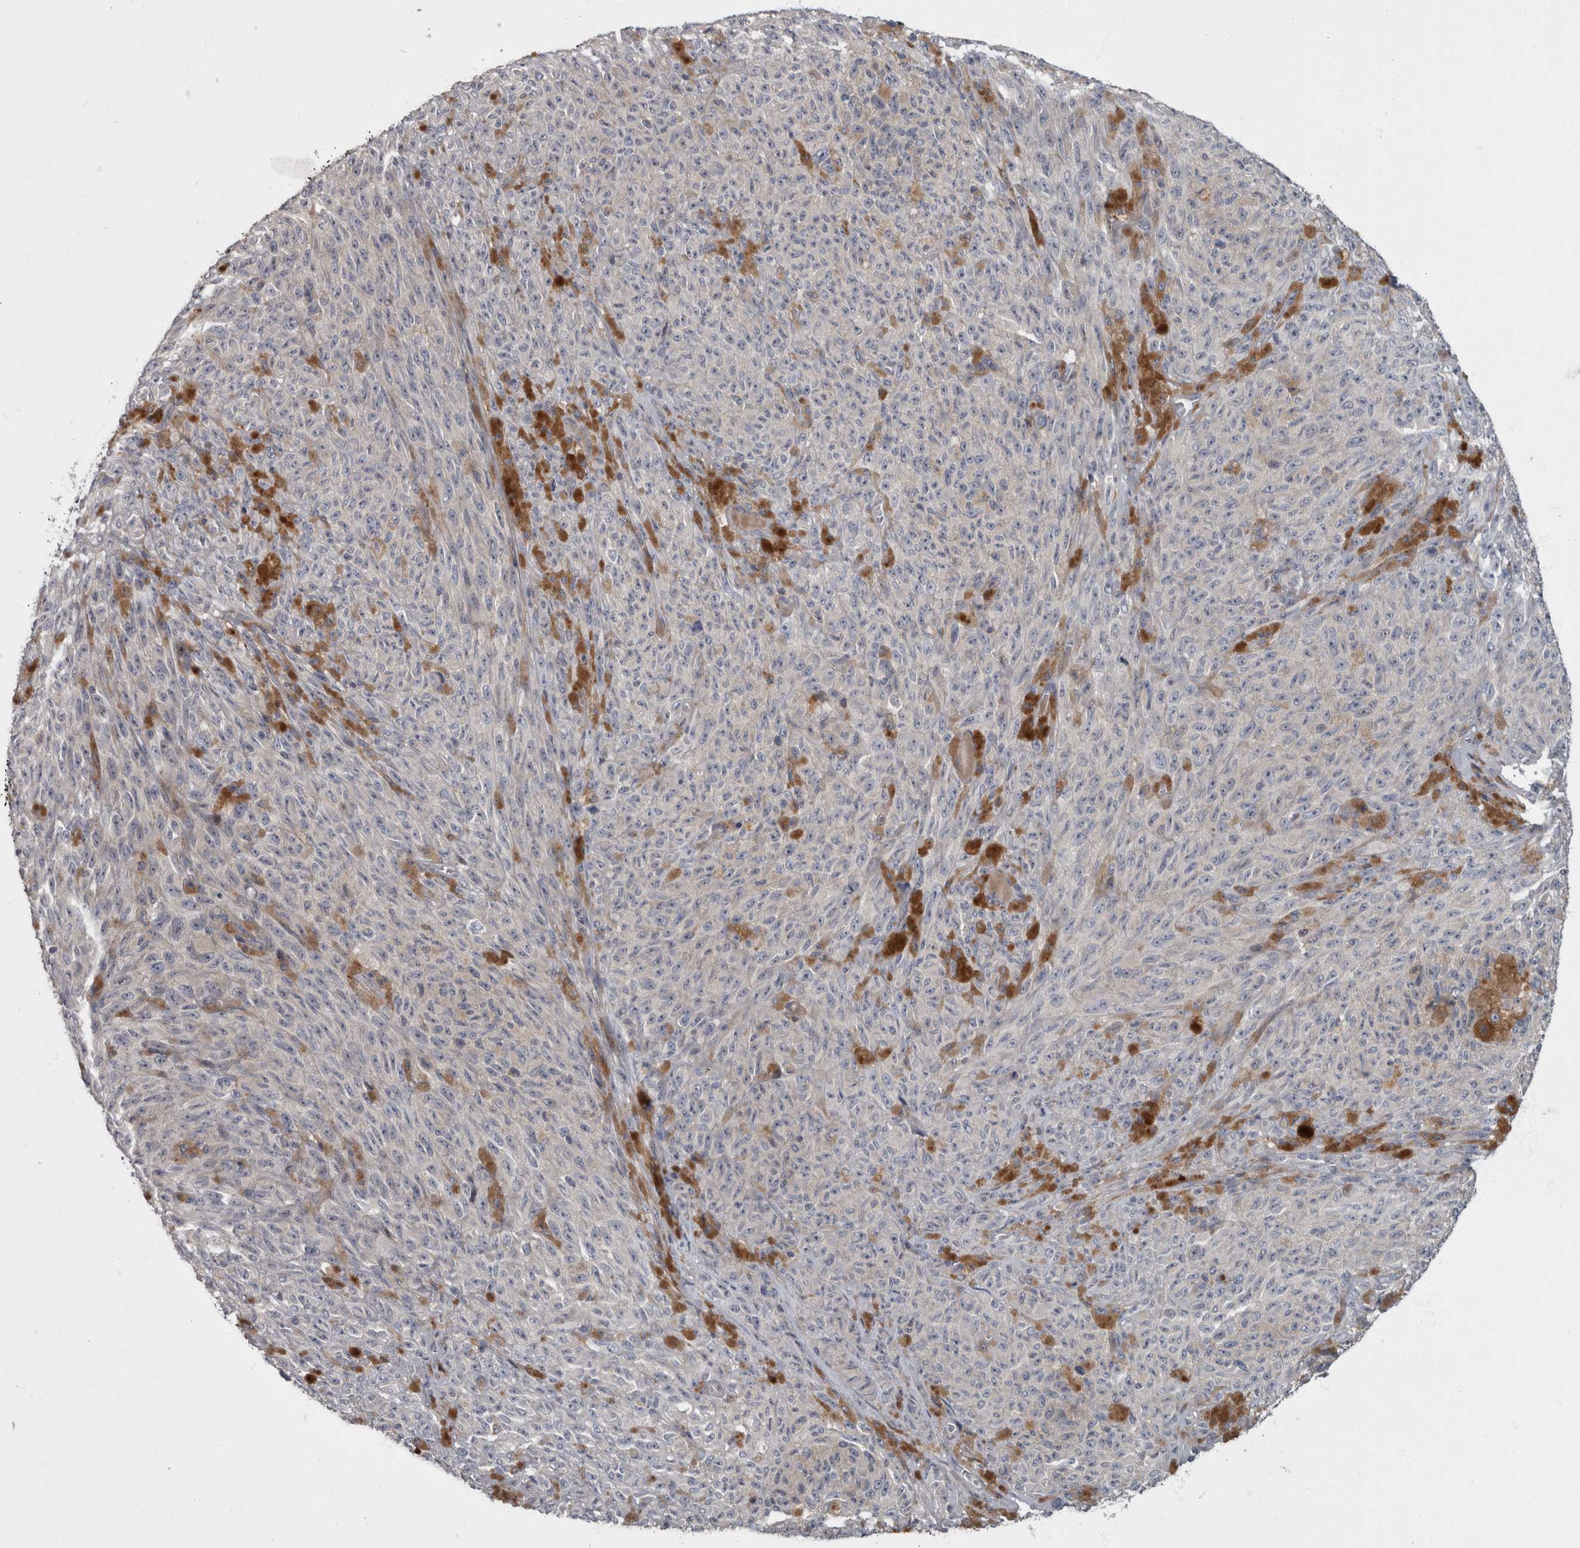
{"staining": {"intensity": "negative", "quantity": "none", "location": "none"}, "tissue": "melanoma", "cell_type": "Tumor cells", "image_type": "cancer", "snomed": [{"axis": "morphology", "description": "Malignant melanoma, NOS"}, {"axis": "topography", "description": "Skin"}], "caption": "Tumor cells show no significant protein staining in malignant melanoma.", "gene": "CDC42BPG", "patient": {"sex": "female", "age": 82}}